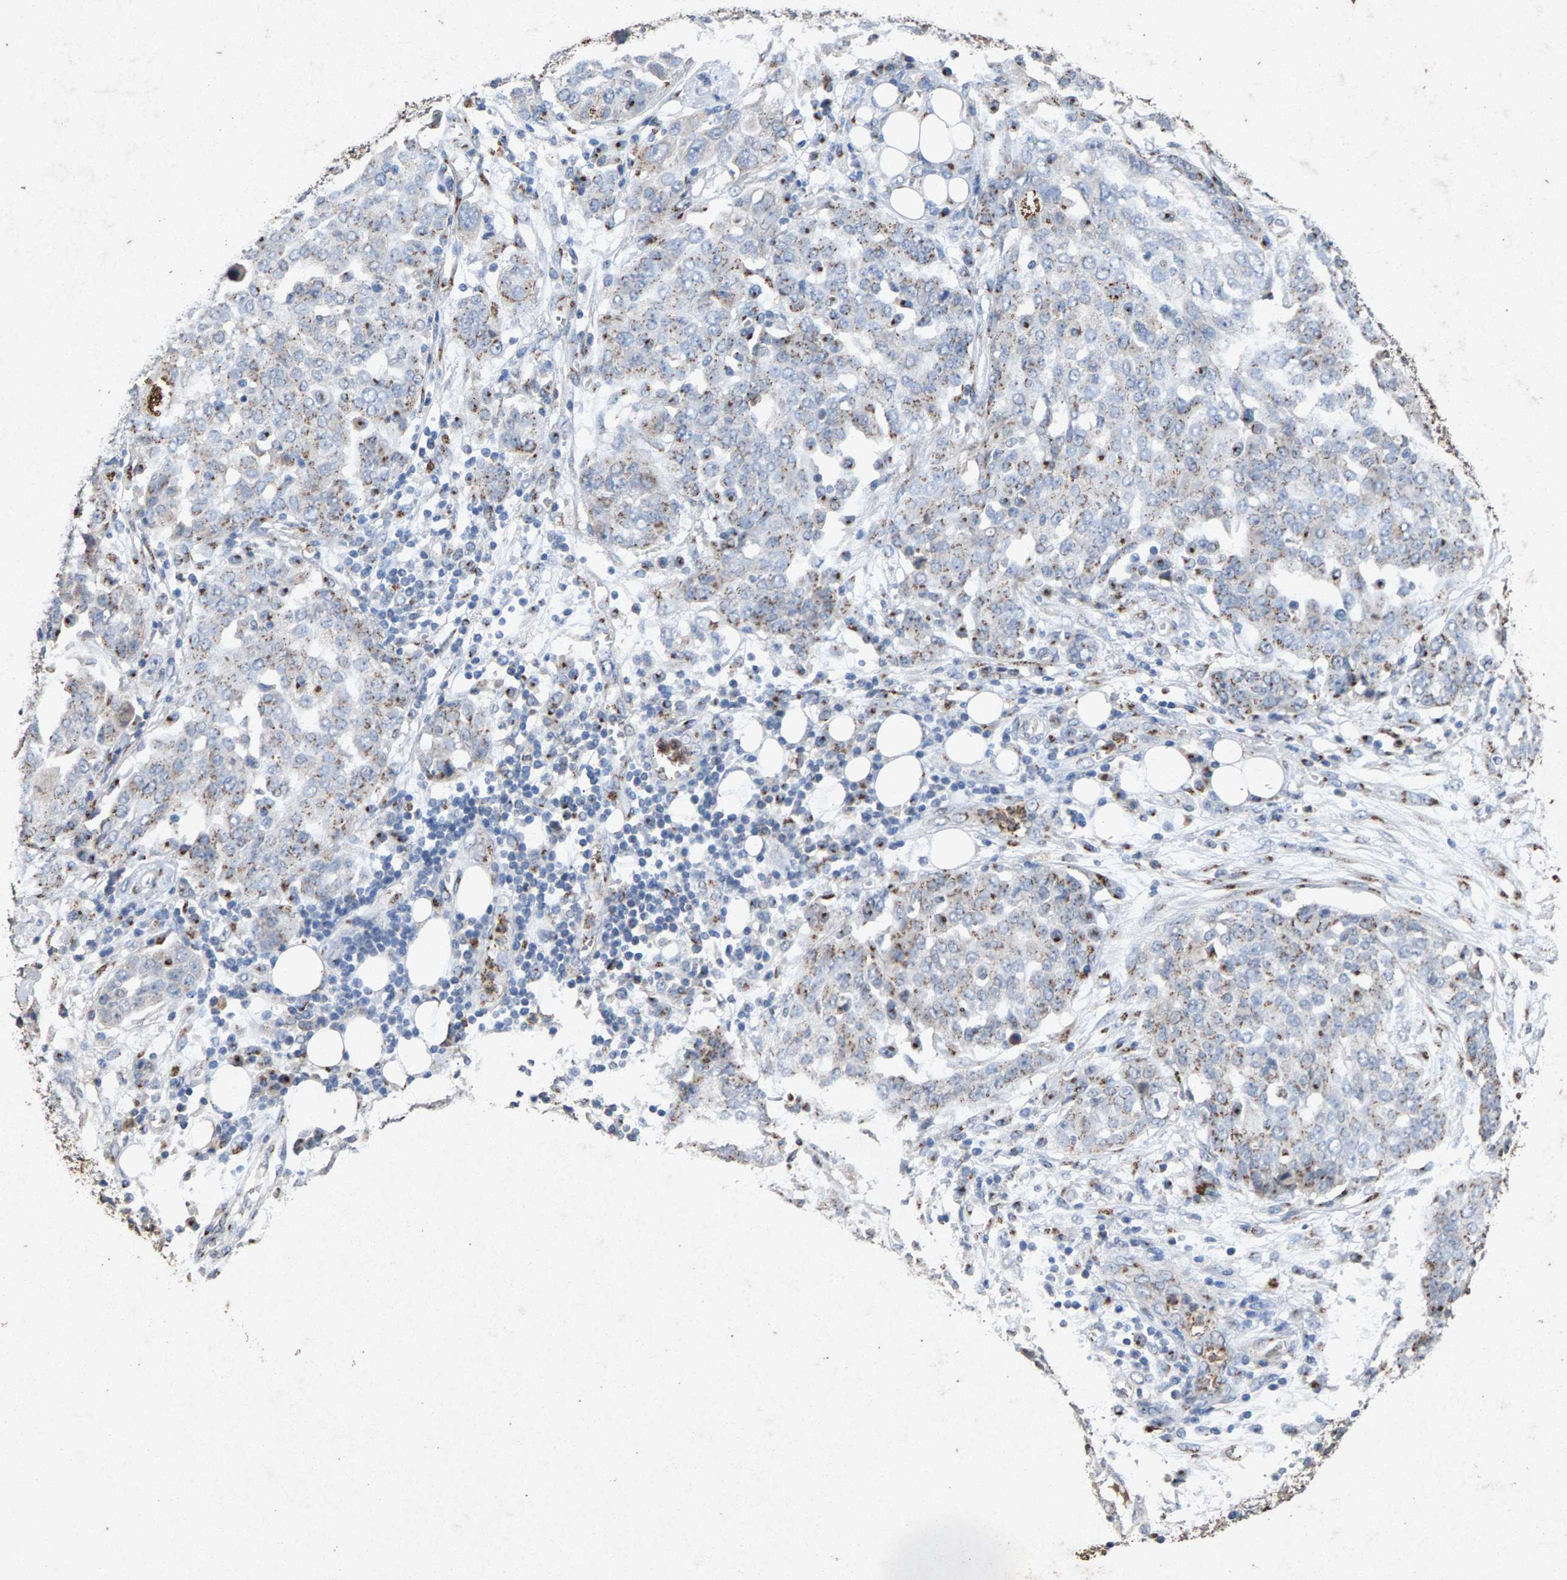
{"staining": {"intensity": "moderate", "quantity": "25%-75%", "location": "cytoplasmic/membranous"}, "tissue": "ovarian cancer", "cell_type": "Tumor cells", "image_type": "cancer", "snomed": [{"axis": "morphology", "description": "Cystadenocarcinoma, serous, NOS"}, {"axis": "topography", "description": "Soft tissue"}, {"axis": "topography", "description": "Ovary"}], "caption": "IHC micrograph of human ovarian cancer stained for a protein (brown), which demonstrates medium levels of moderate cytoplasmic/membranous expression in approximately 25%-75% of tumor cells.", "gene": "MAN2A1", "patient": {"sex": "female", "age": 57}}